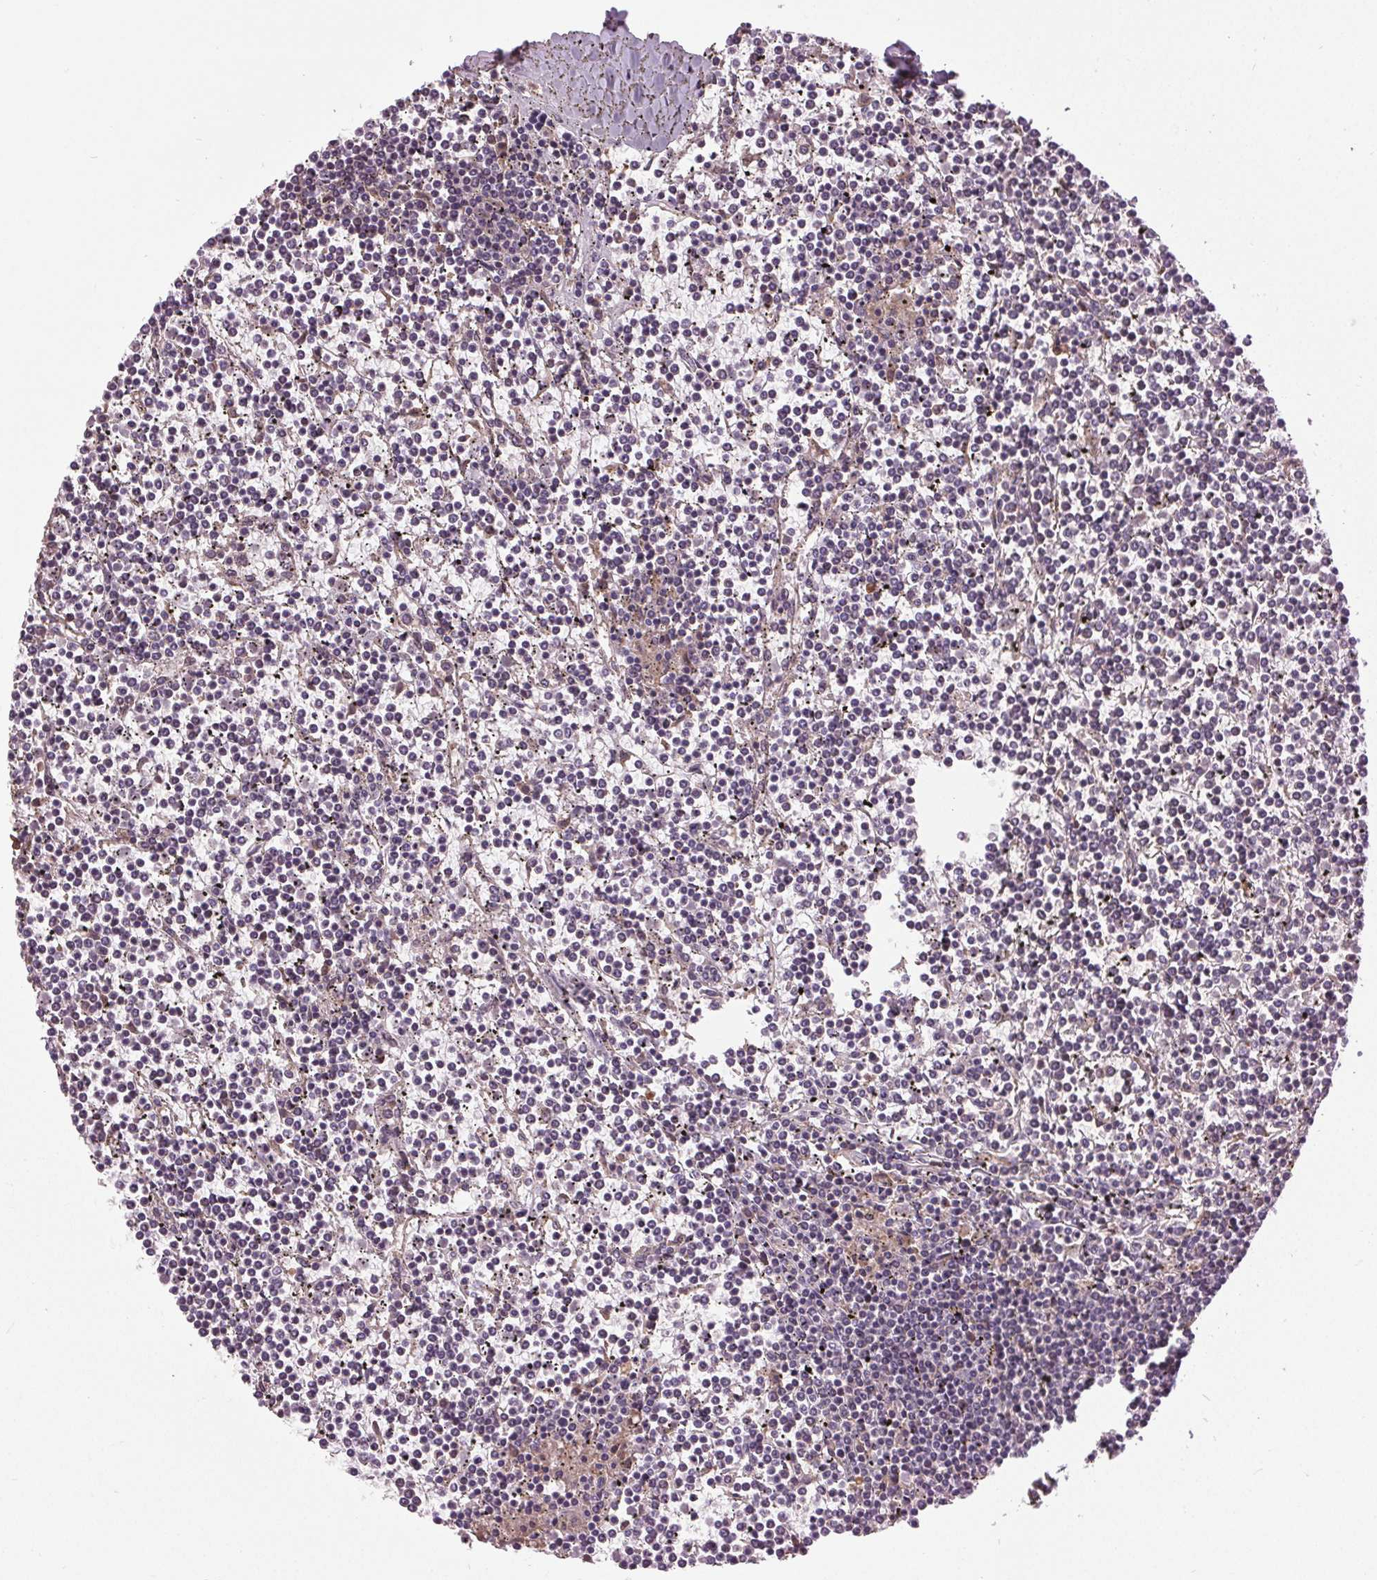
{"staining": {"intensity": "negative", "quantity": "none", "location": "none"}, "tissue": "lymphoma", "cell_type": "Tumor cells", "image_type": "cancer", "snomed": [{"axis": "morphology", "description": "Malignant lymphoma, non-Hodgkin's type, Low grade"}, {"axis": "topography", "description": "Spleen"}], "caption": "High magnification brightfield microscopy of low-grade malignant lymphoma, non-Hodgkin's type stained with DAB (brown) and counterstained with hematoxylin (blue): tumor cells show no significant positivity.", "gene": "BSDC1", "patient": {"sex": "female", "age": 19}}